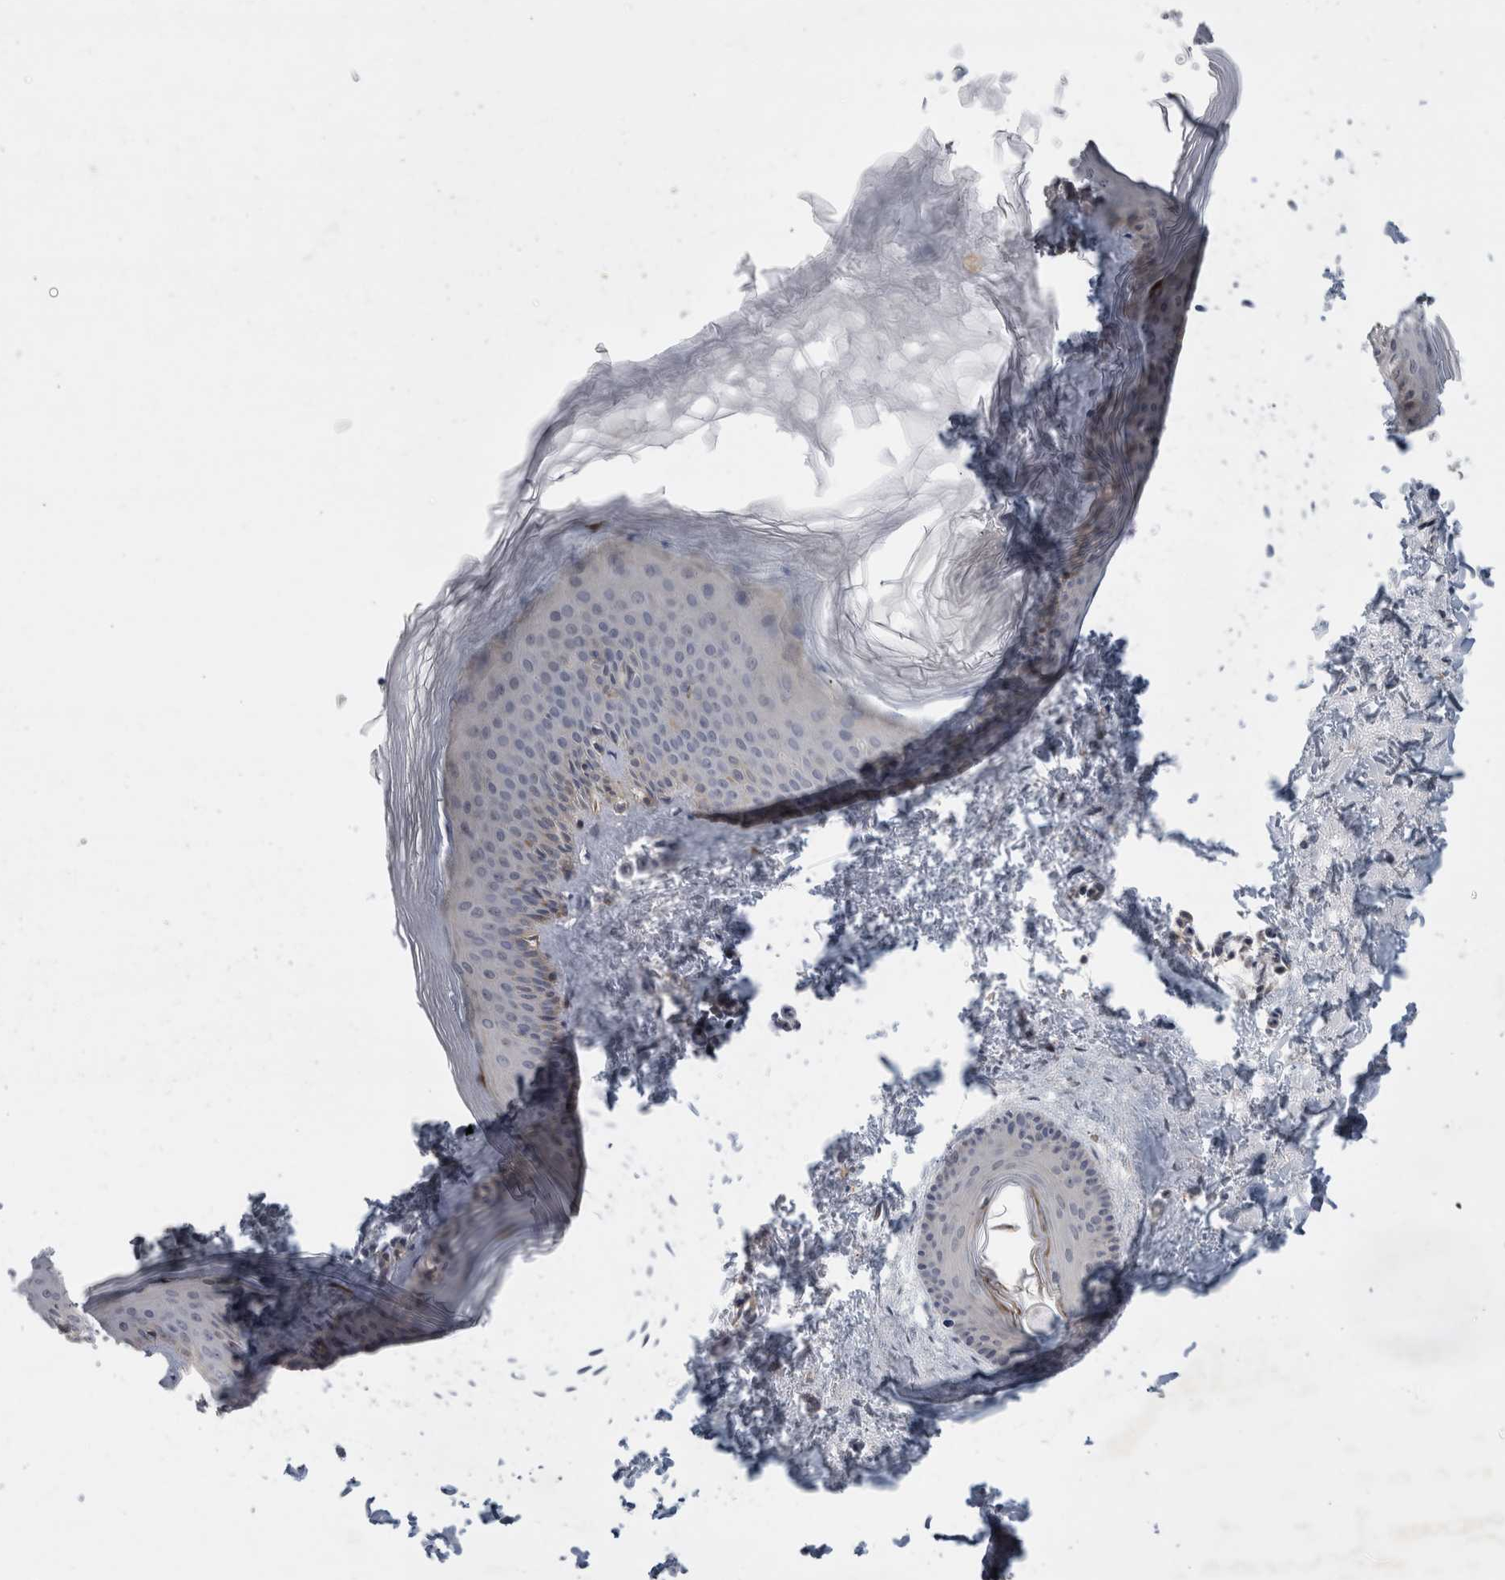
{"staining": {"intensity": "negative", "quantity": "none", "location": "none"}, "tissue": "skin", "cell_type": "Fibroblasts", "image_type": "normal", "snomed": [{"axis": "morphology", "description": "Normal tissue, NOS"}, {"axis": "topography", "description": "Skin"}], "caption": "This is a micrograph of IHC staining of benign skin, which shows no expression in fibroblasts.", "gene": "AASDHPPT", "patient": {"sex": "female", "age": 27}}